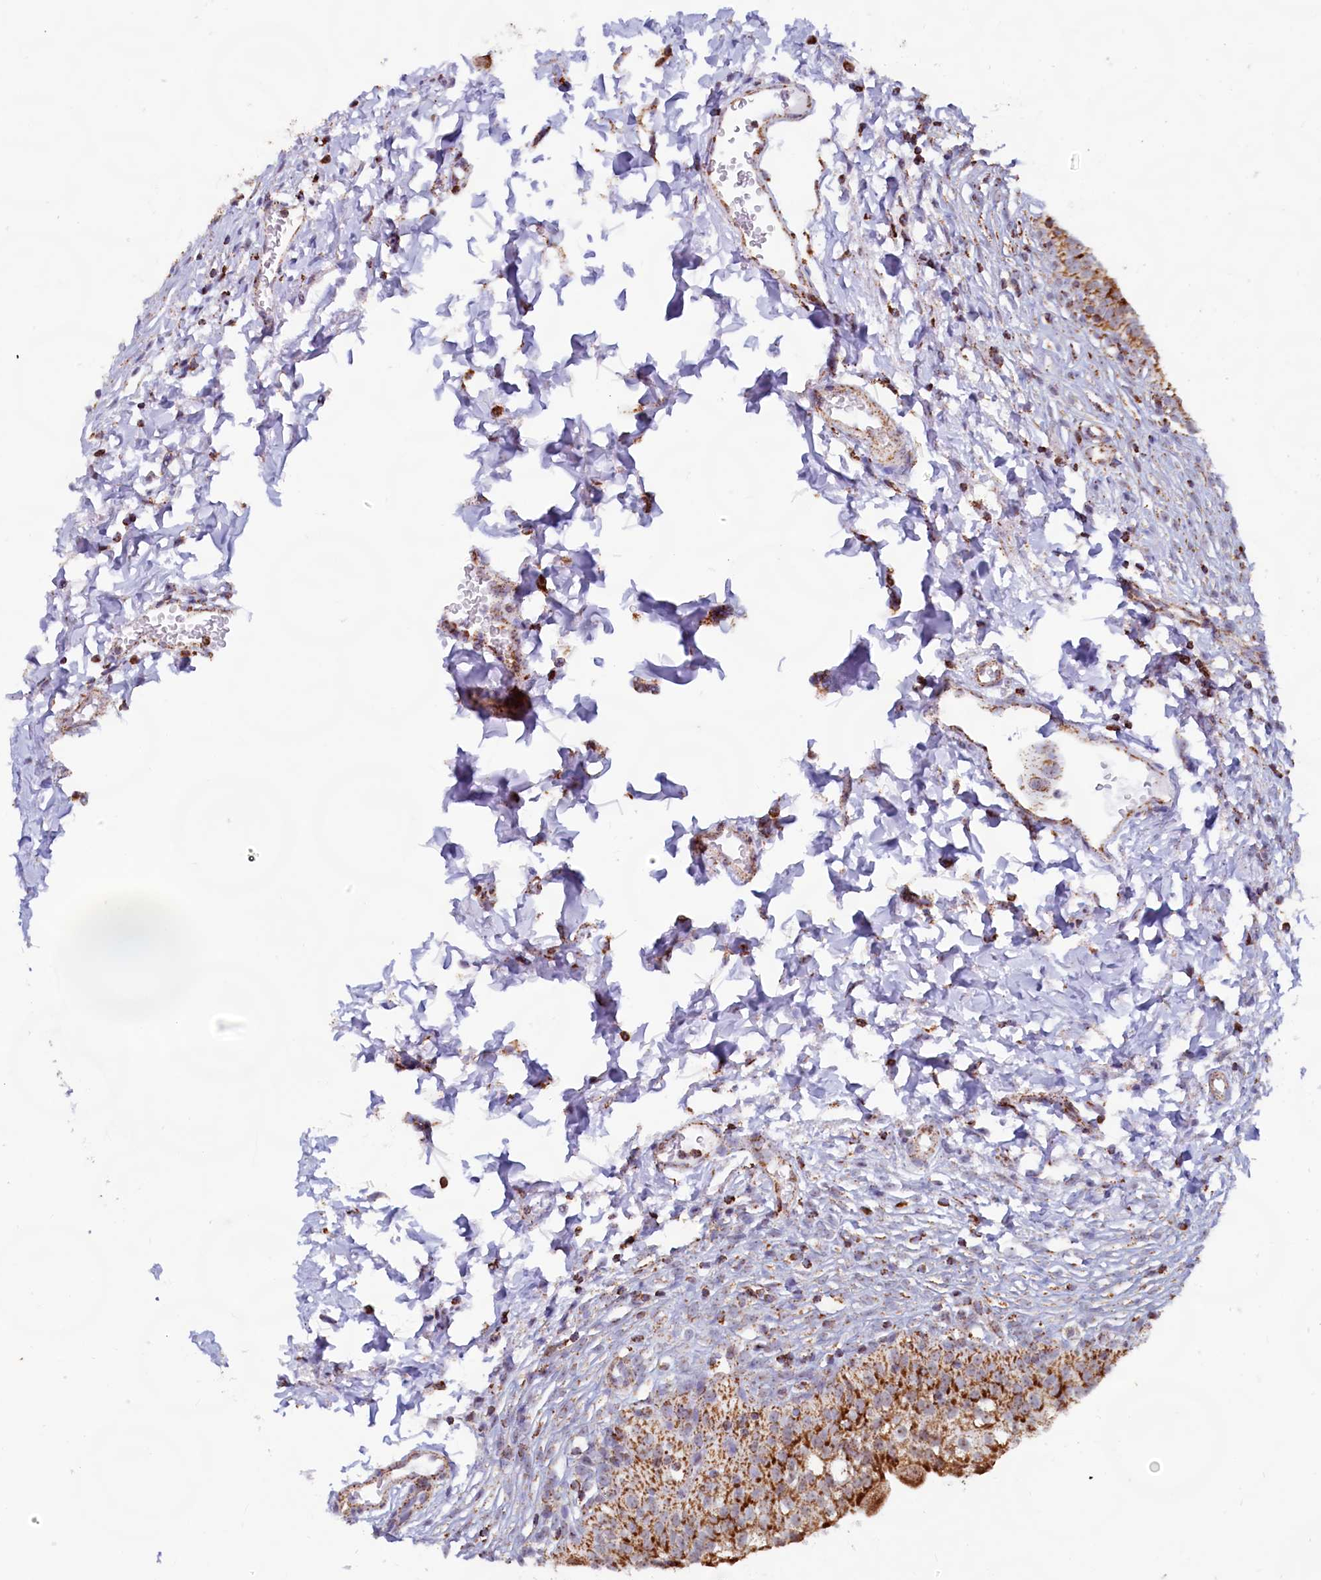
{"staining": {"intensity": "strong", "quantity": ">75%", "location": "cytoplasmic/membranous"}, "tissue": "urinary bladder", "cell_type": "Urothelial cells", "image_type": "normal", "snomed": [{"axis": "morphology", "description": "Normal tissue, NOS"}, {"axis": "topography", "description": "Urinary bladder"}], "caption": "Immunohistochemical staining of unremarkable human urinary bladder shows >75% levels of strong cytoplasmic/membranous protein staining in about >75% of urothelial cells. The staining is performed using DAB (3,3'-diaminobenzidine) brown chromogen to label protein expression. The nuclei are counter-stained blue using hematoxylin.", "gene": "C1D", "patient": {"sex": "male", "age": 55}}